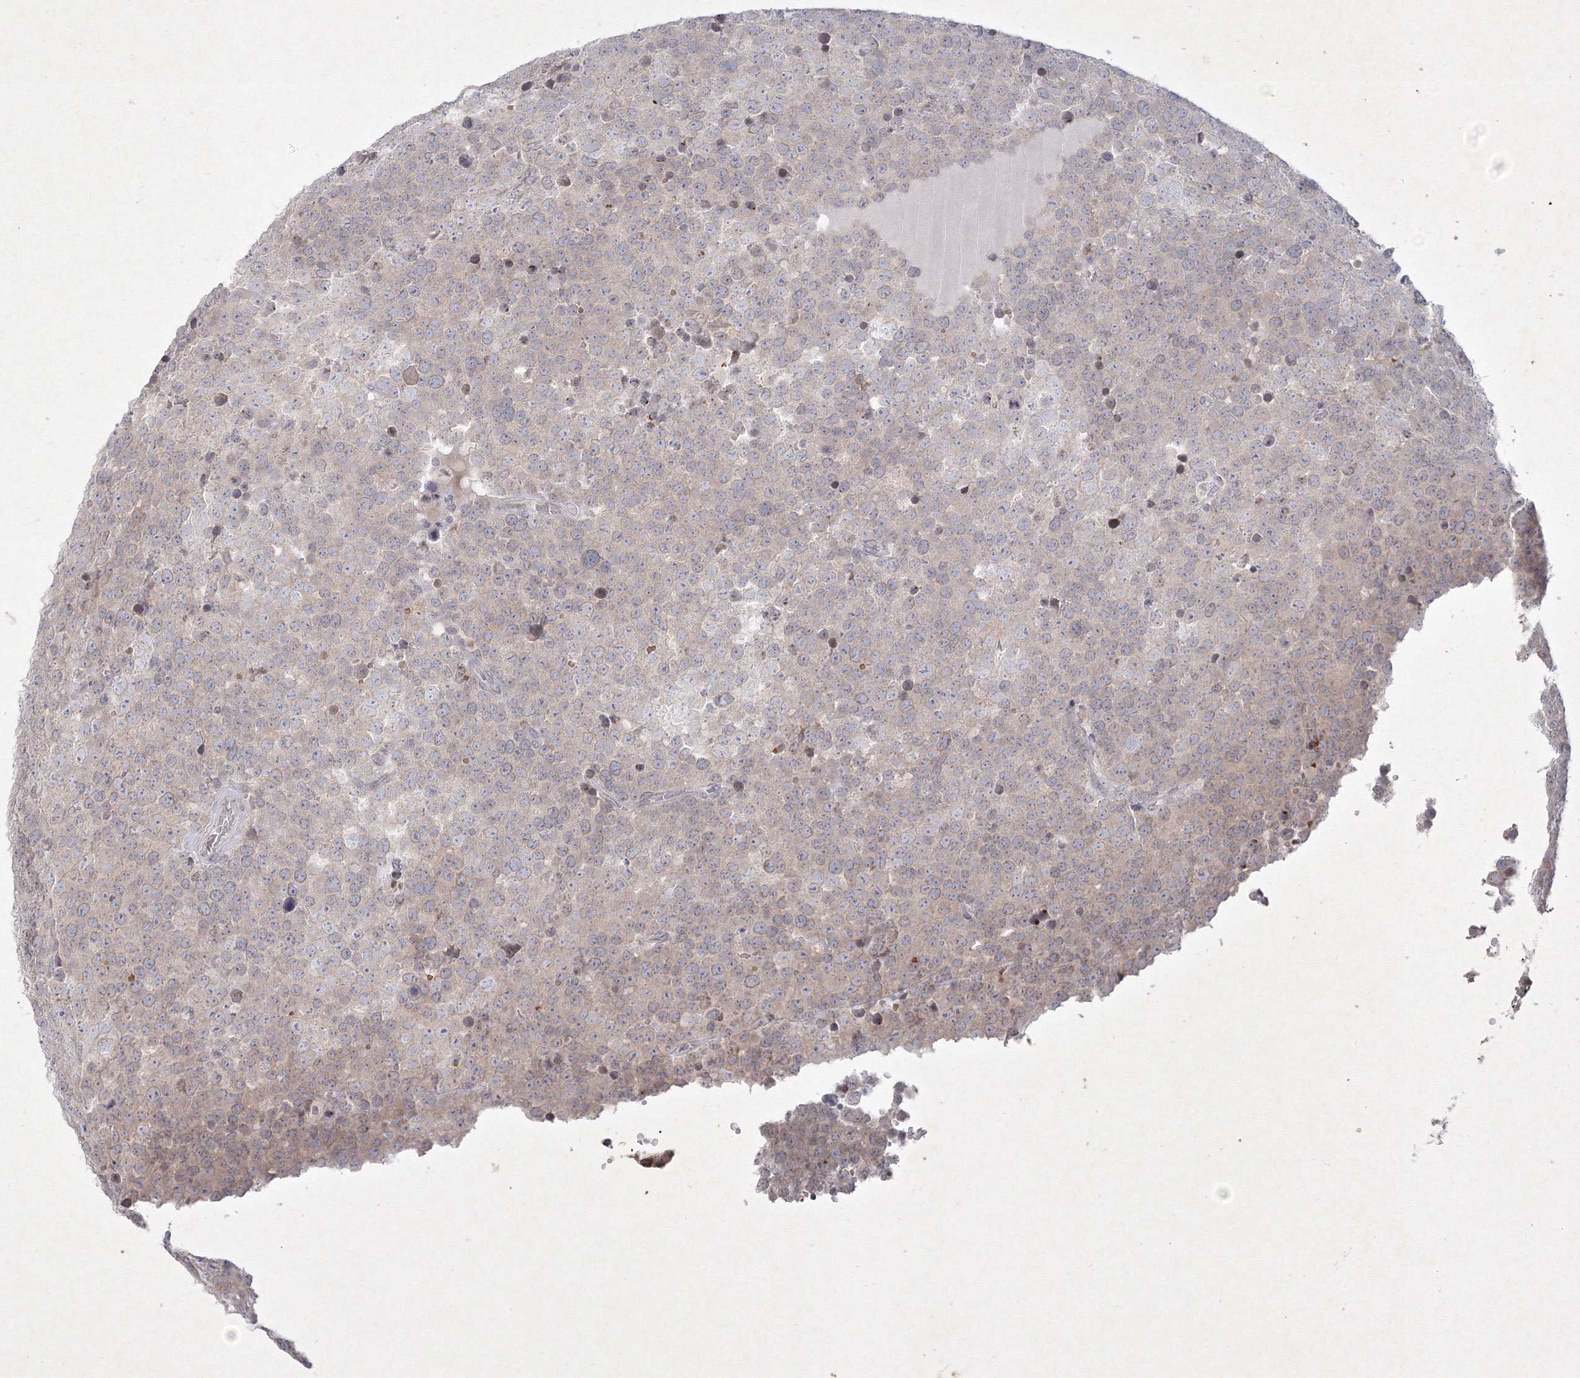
{"staining": {"intensity": "weak", "quantity": "25%-75%", "location": "cytoplasmic/membranous"}, "tissue": "testis cancer", "cell_type": "Tumor cells", "image_type": "cancer", "snomed": [{"axis": "morphology", "description": "Seminoma, NOS"}, {"axis": "topography", "description": "Testis"}], "caption": "A high-resolution micrograph shows IHC staining of testis cancer (seminoma), which exhibits weak cytoplasmic/membranous expression in about 25%-75% of tumor cells. The protein of interest is shown in brown color, while the nuclei are stained blue.", "gene": "NXPE3", "patient": {"sex": "male", "age": 71}}